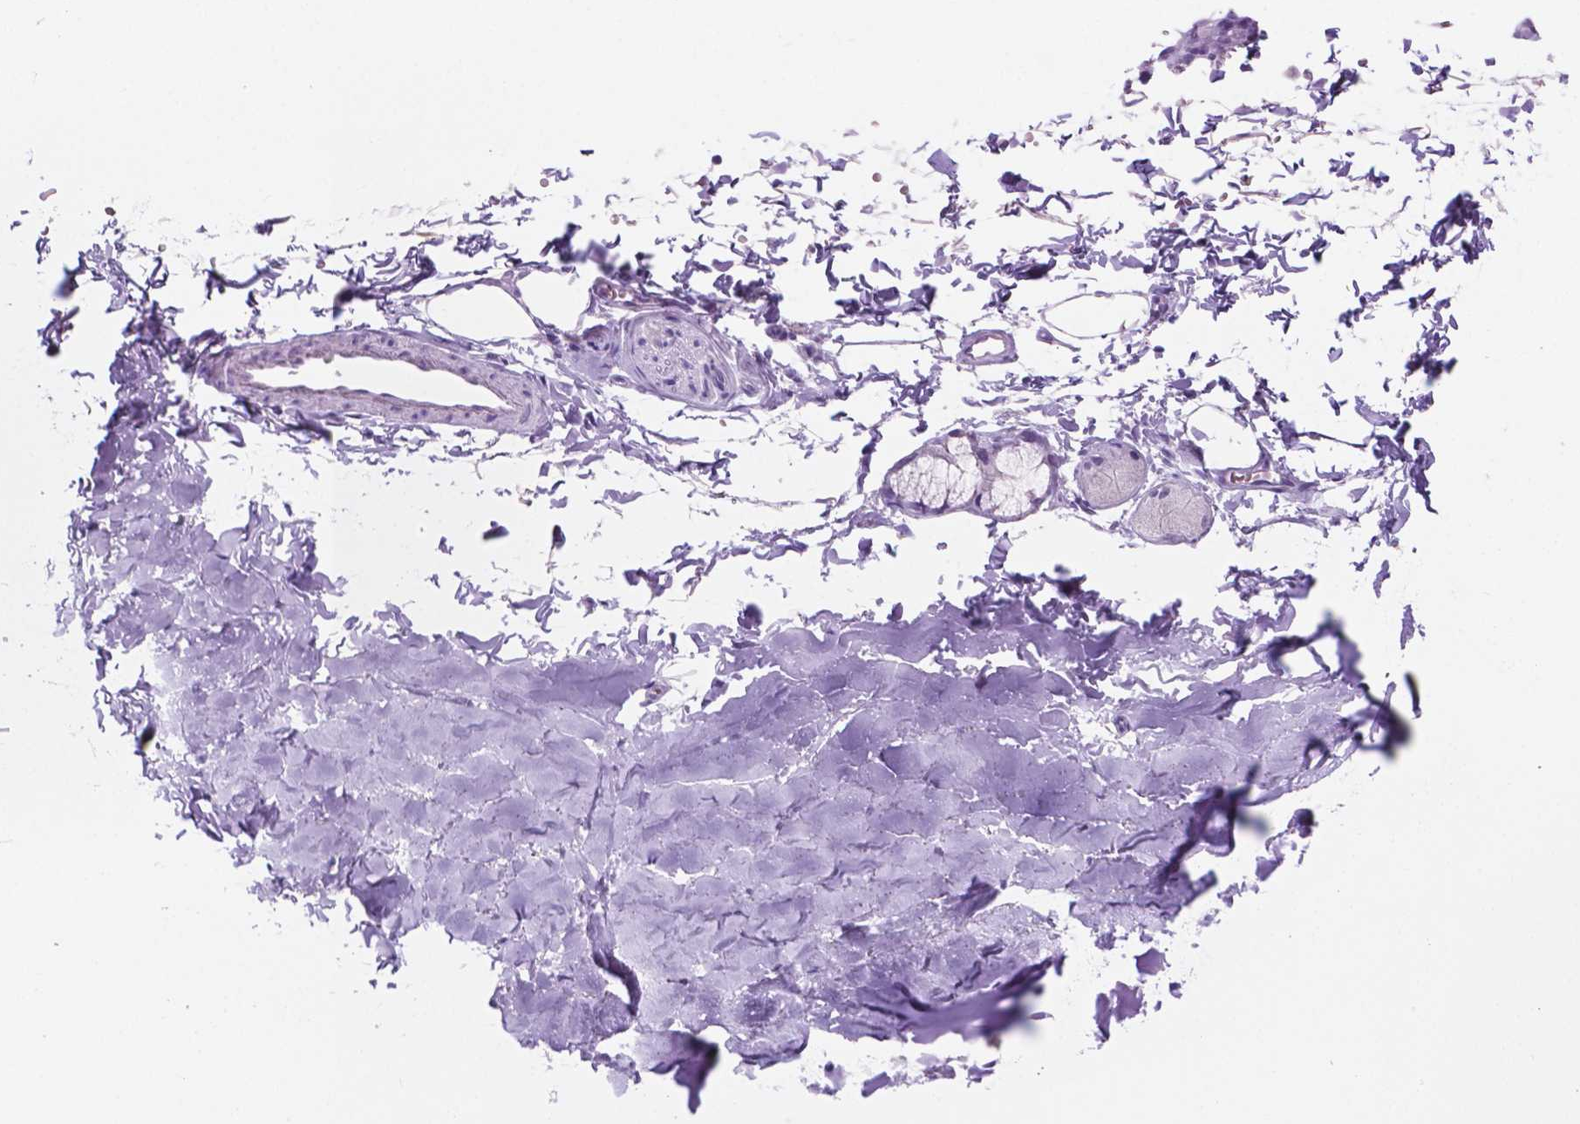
{"staining": {"intensity": "negative", "quantity": "none", "location": "none"}, "tissue": "adipose tissue", "cell_type": "Adipocytes", "image_type": "normal", "snomed": [{"axis": "morphology", "description": "Normal tissue, NOS"}, {"axis": "topography", "description": "Cartilage tissue"}, {"axis": "topography", "description": "Bronchus"}], "caption": "Photomicrograph shows no significant protein positivity in adipocytes of benign adipose tissue.", "gene": "GRIN2B", "patient": {"sex": "female", "age": 79}}